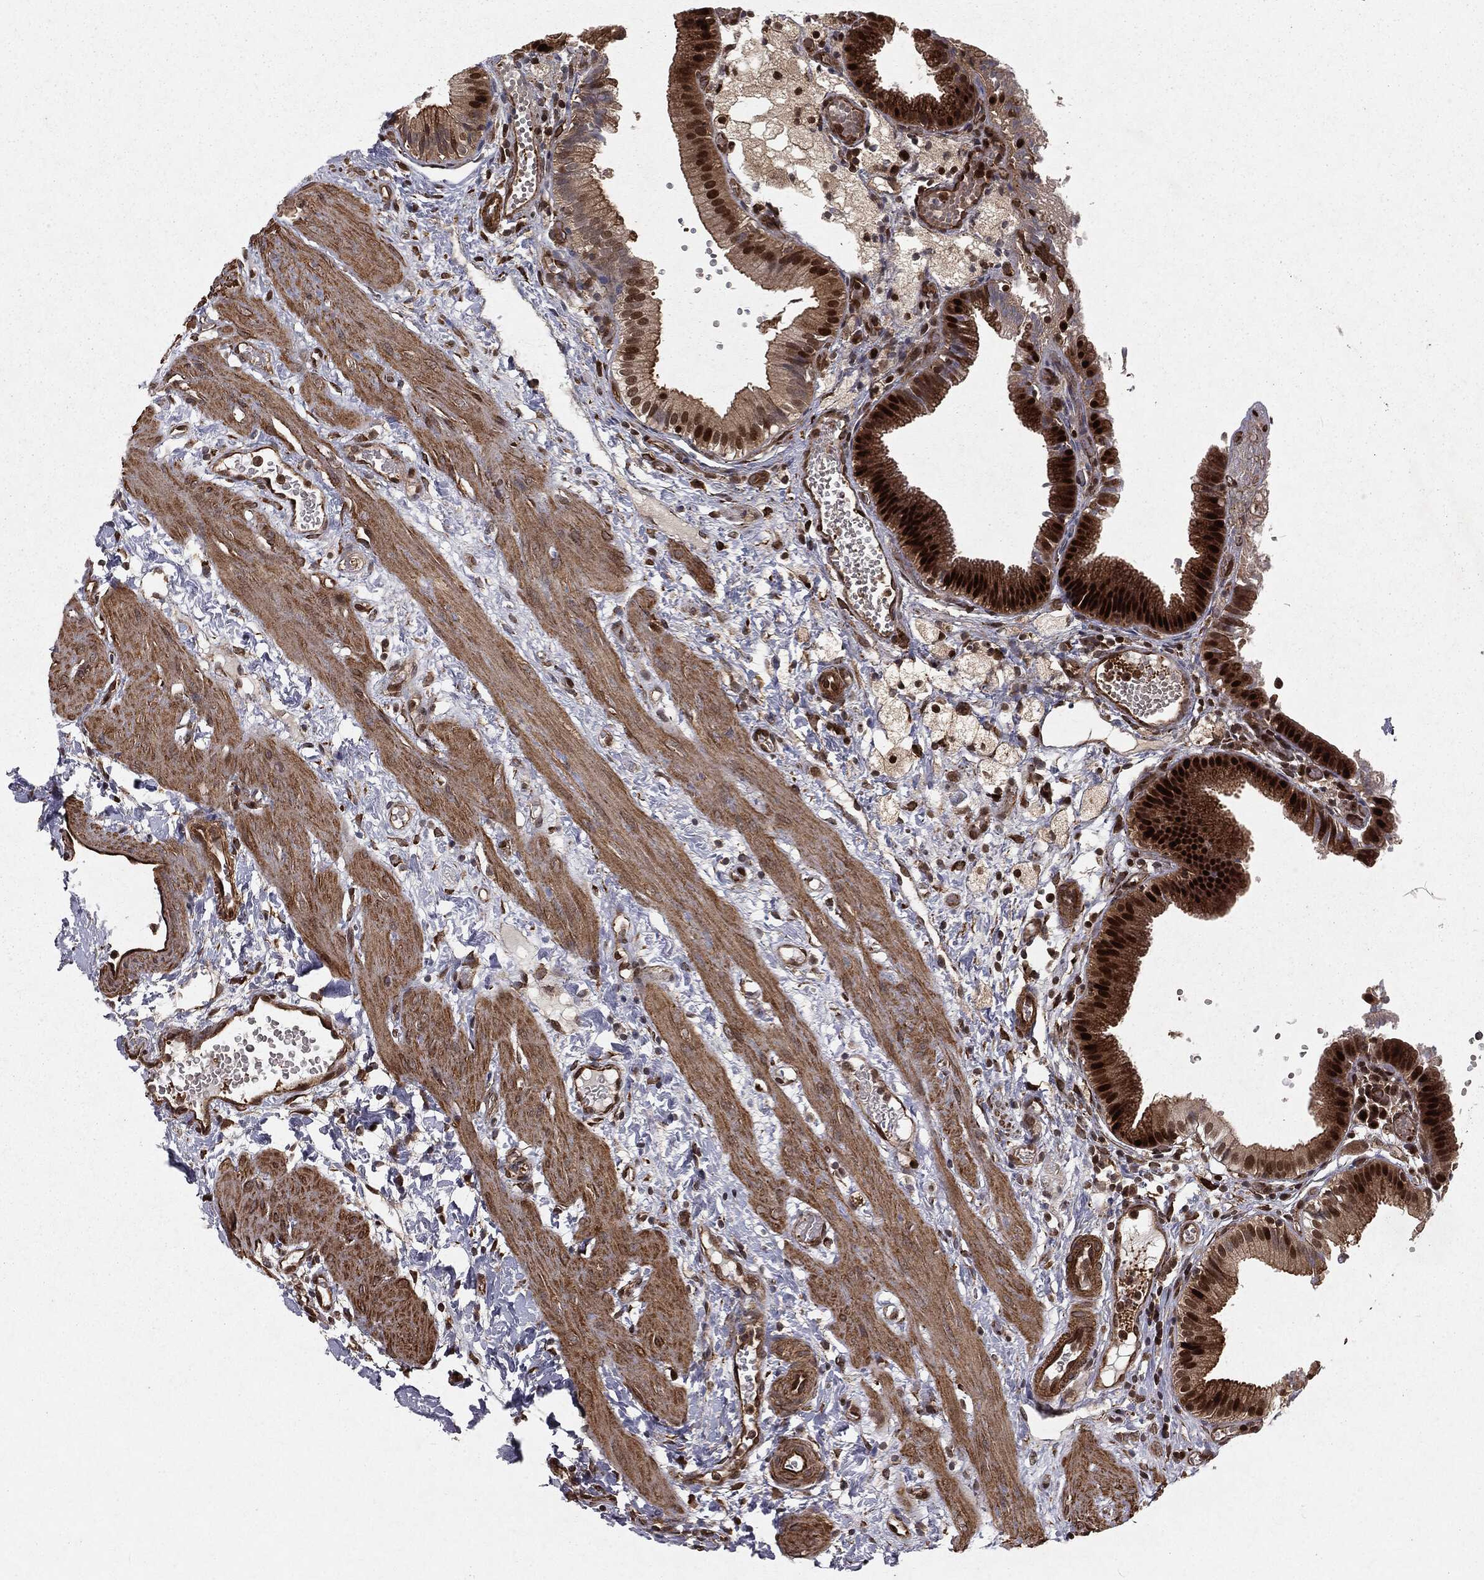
{"staining": {"intensity": "strong", "quantity": ">75%", "location": "cytoplasmic/membranous,nuclear"}, "tissue": "gallbladder", "cell_type": "Glandular cells", "image_type": "normal", "snomed": [{"axis": "morphology", "description": "Normal tissue, NOS"}, {"axis": "topography", "description": "Gallbladder"}], "caption": "About >75% of glandular cells in unremarkable human gallbladder reveal strong cytoplasmic/membranous,nuclear protein positivity as visualized by brown immunohistochemical staining.", "gene": "RANBP9", "patient": {"sex": "female", "age": 24}}